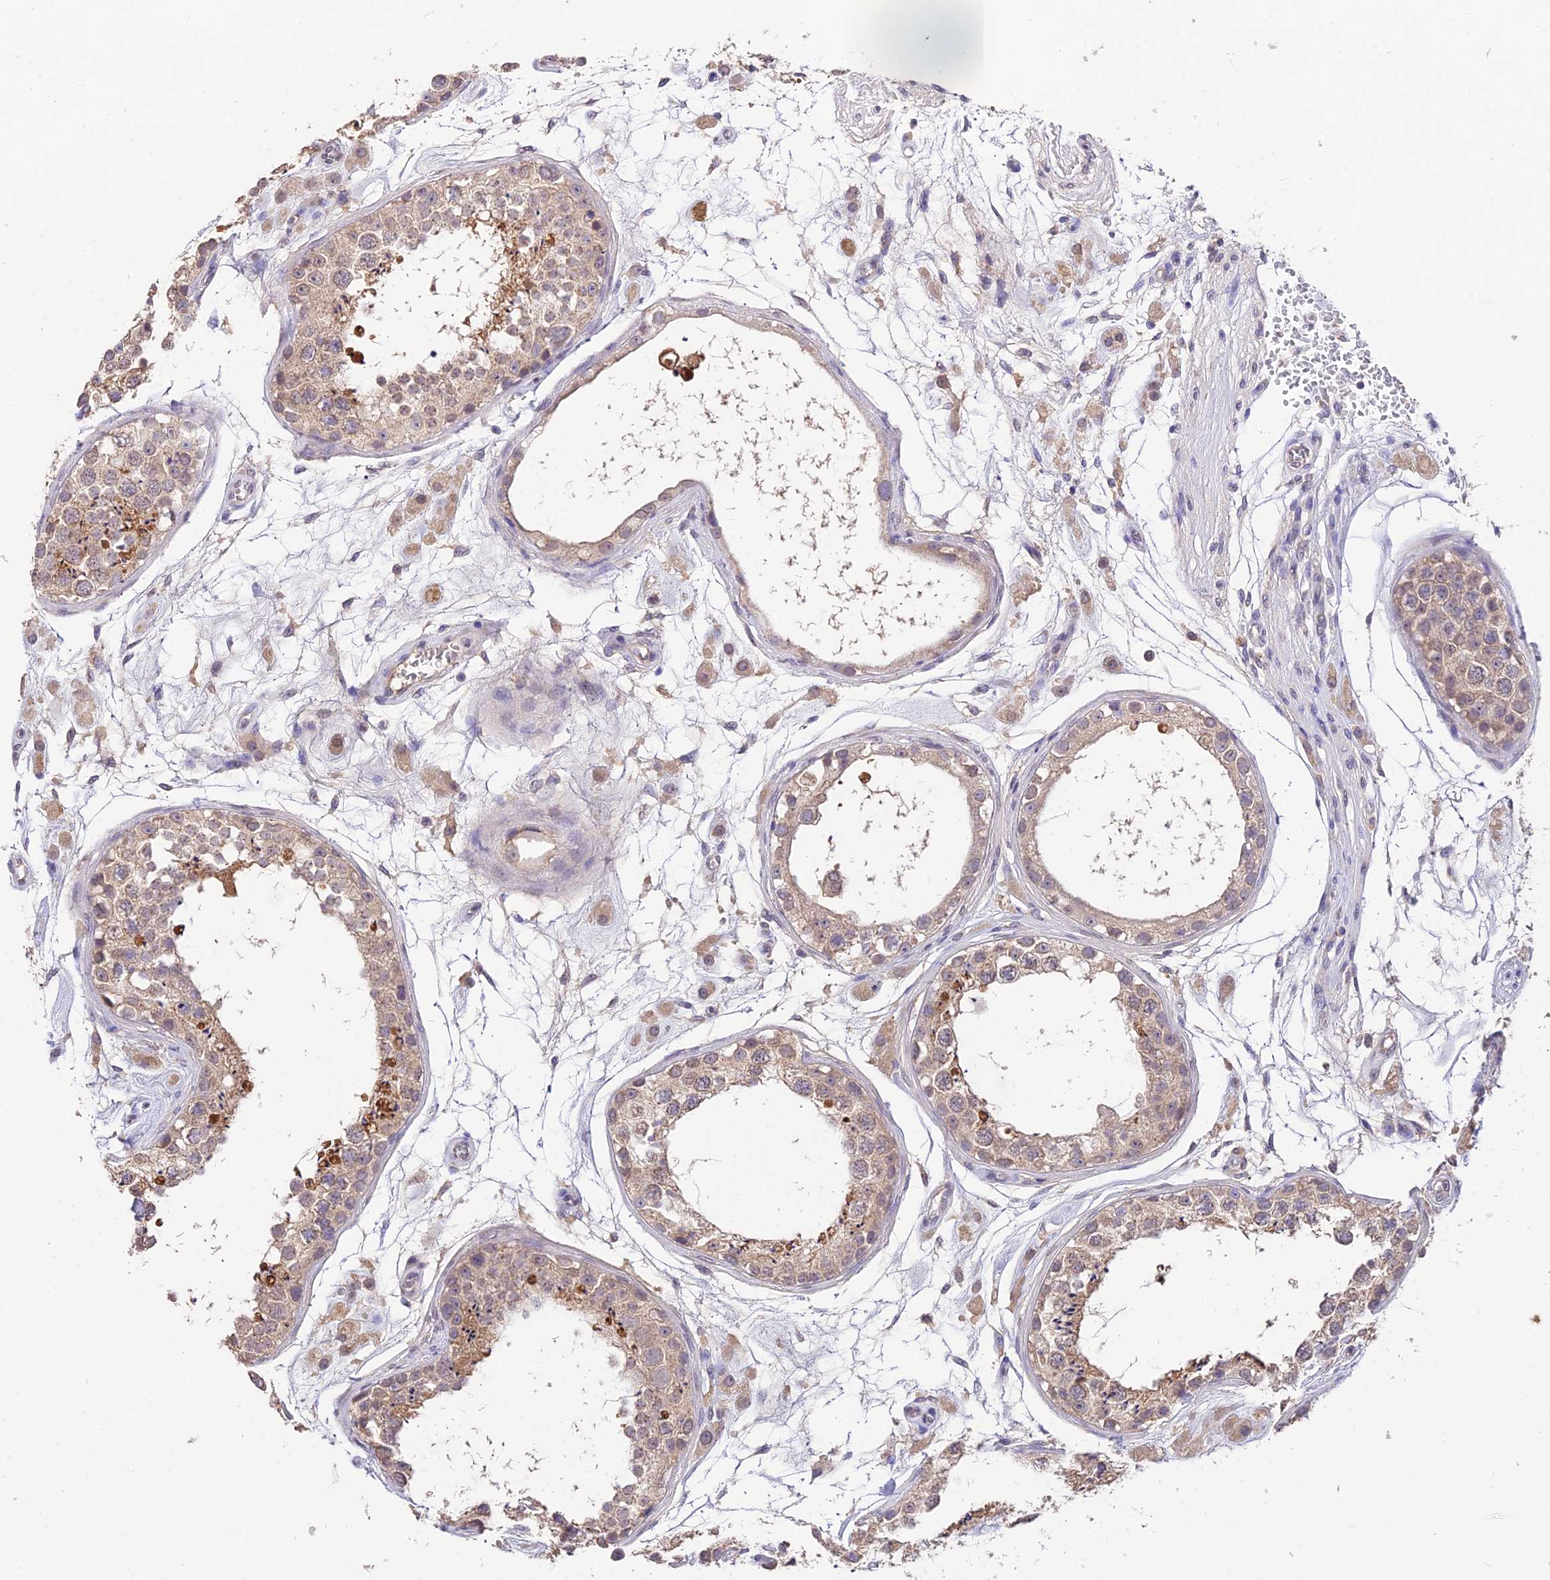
{"staining": {"intensity": "moderate", "quantity": ">75%", "location": "cytoplasmic/membranous"}, "tissue": "testis", "cell_type": "Cells in seminiferous ducts", "image_type": "normal", "snomed": [{"axis": "morphology", "description": "Normal tissue, NOS"}, {"axis": "topography", "description": "Testis"}], "caption": "The micrograph displays staining of normal testis, revealing moderate cytoplasmic/membranous protein expression (brown color) within cells in seminiferous ducts.", "gene": "PGK1", "patient": {"sex": "male", "age": 25}}